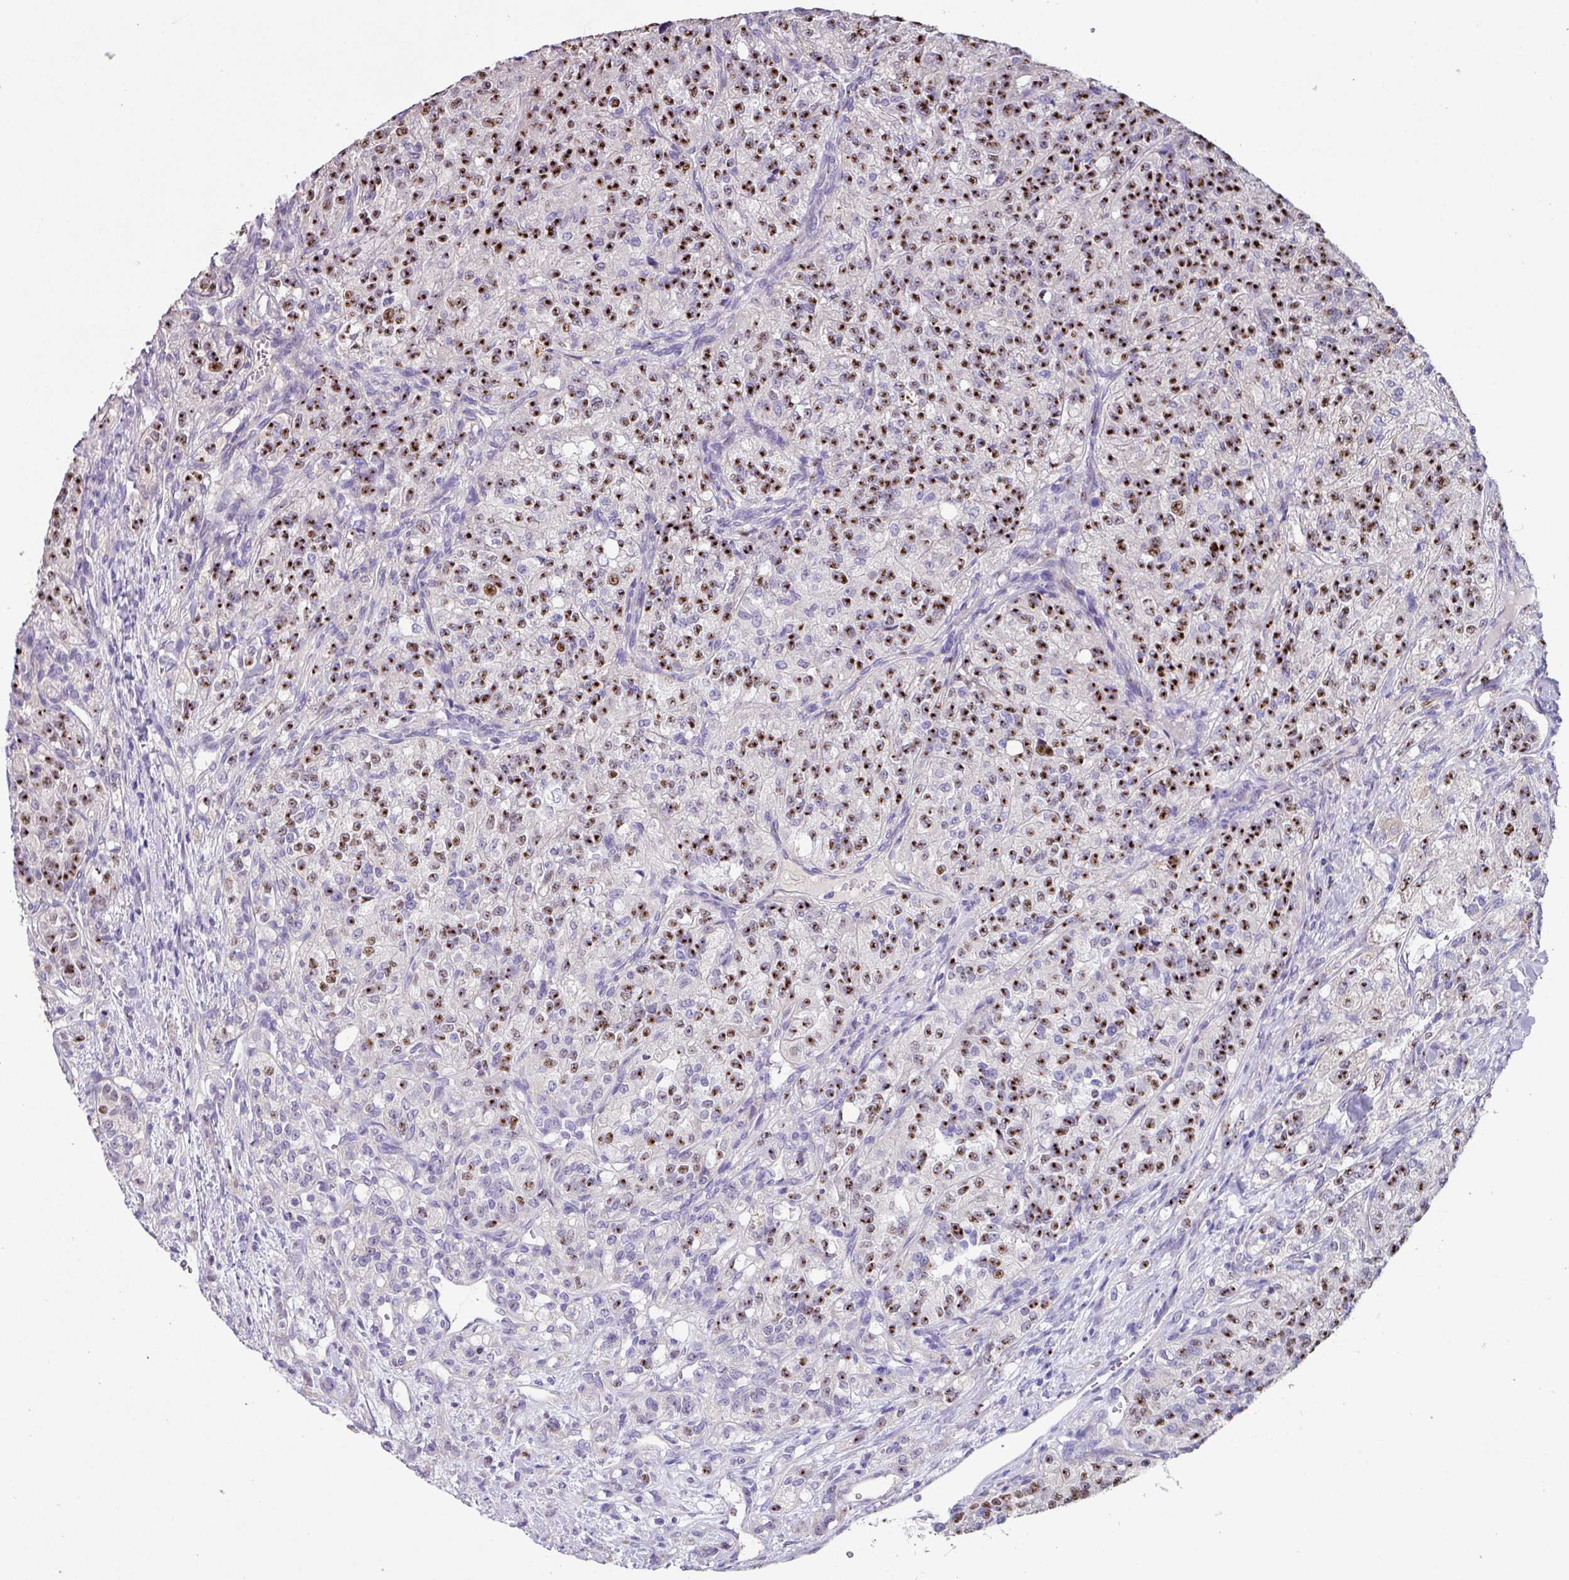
{"staining": {"intensity": "moderate", "quantity": ">75%", "location": "nuclear"}, "tissue": "renal cancer", "cell_type": "Tumor cells", "image_type": "cancer", "snomed": [{"axis": "morphology", "description": "Adenocarcinoma, NOS"}, {"axis": "topography", "description": "Kidney"}], "caption": "A high-resolution micrograph shows IHC staining of adenocarcinoma (renal), which displays moderate nuclear positivity in about >75% of tumor cells.", "gene": "ZG16", "patient": {"sex": "female", "age": 63}}